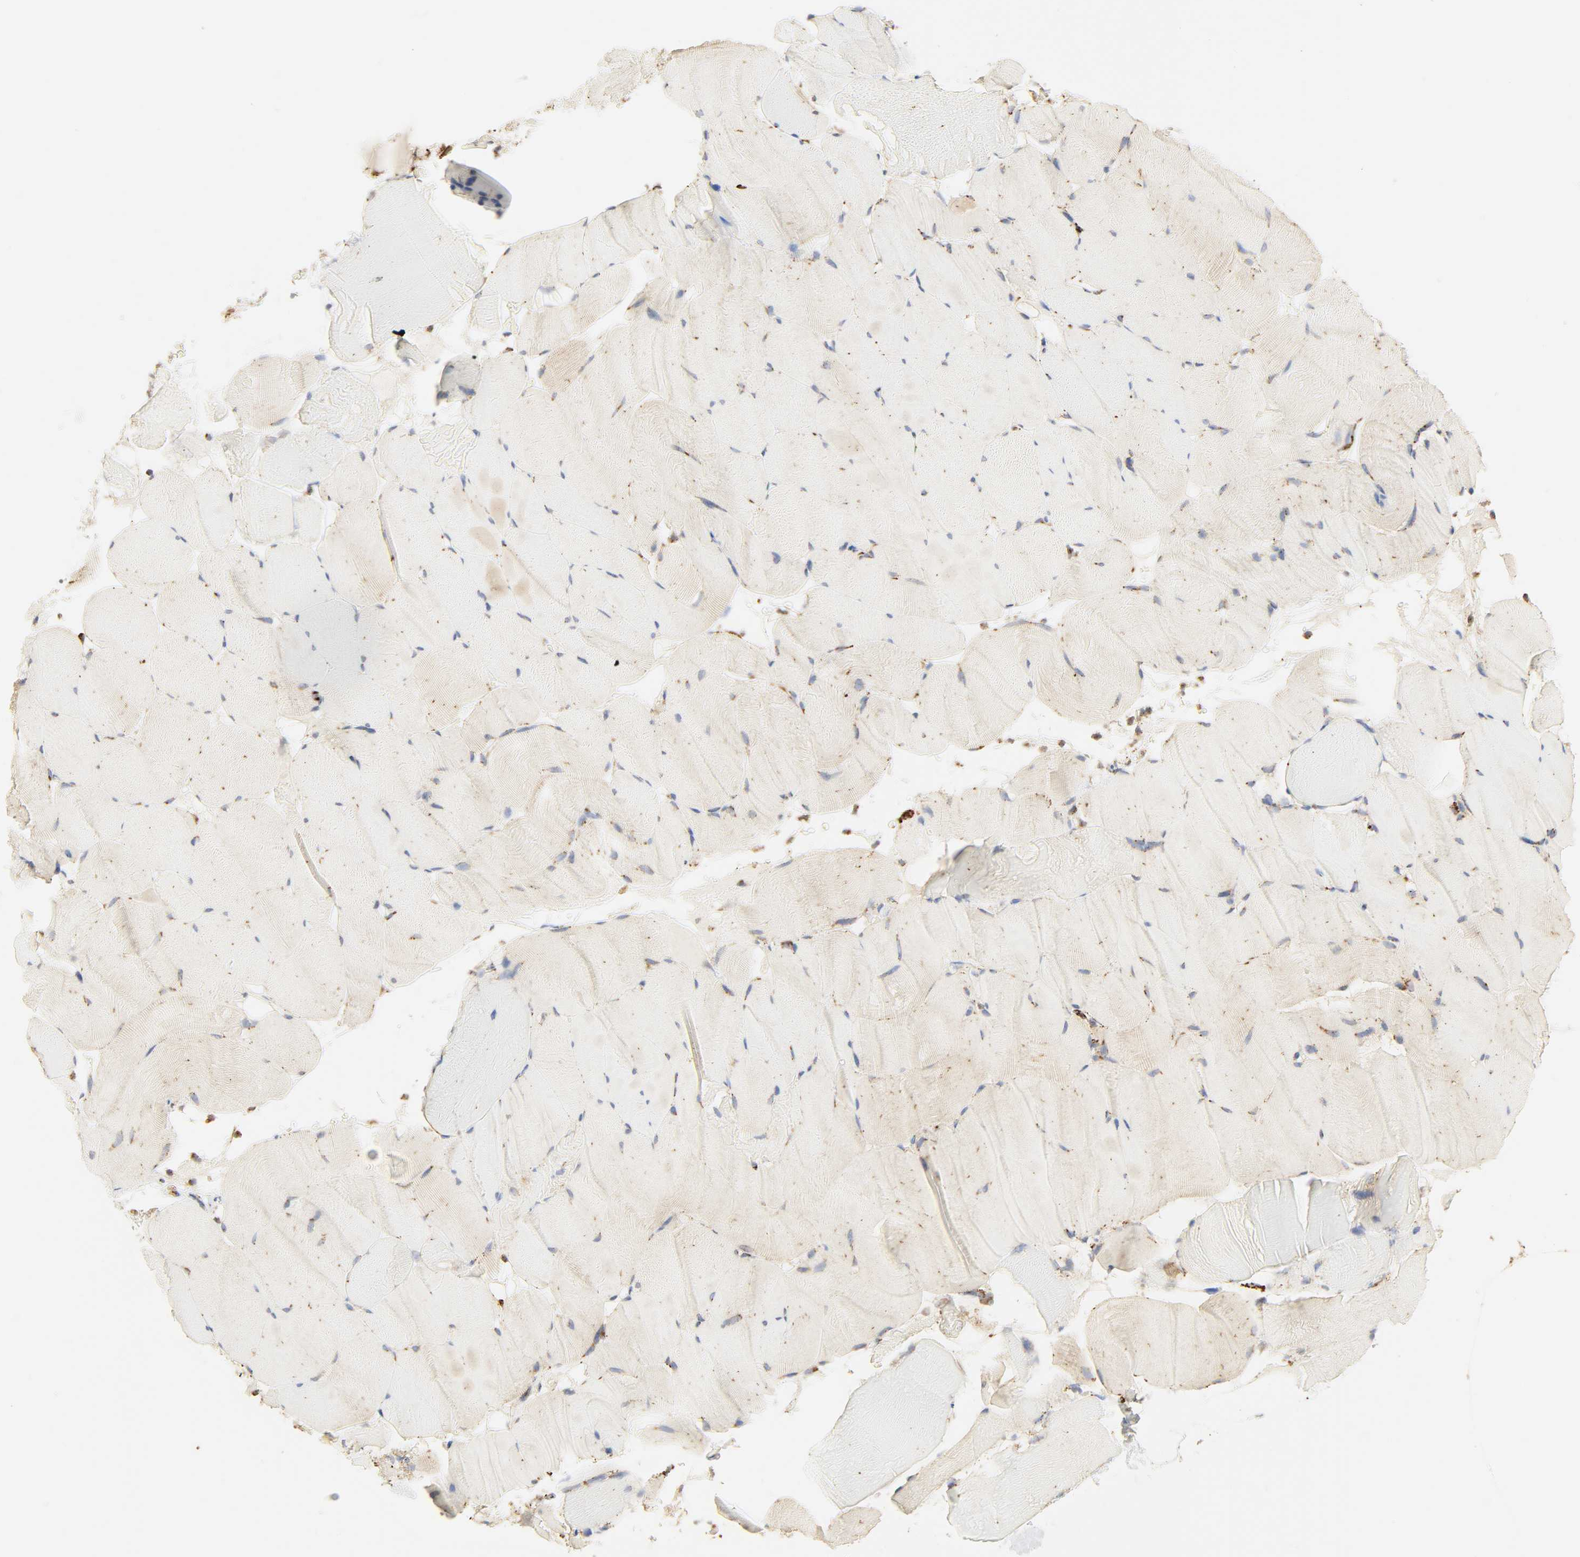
{"staining": {"intensity": "weak", "quantity": ">75%", "location": "cytoplasmic/membranous"}, "tissue": "skeletal muscle", "cell_type": "Myocytes", "image_type": "normal", "snomed": [{"axis": "morphology", "description": "Normal tissue, NOS"}, {"axis": "topography", "description": "Skeletal muscle"}], "caption": "Protein analysis of benign skeletal muscle demonstrates weak cytoplasmic/membranous positivity in approximately >75% of myocytes.", "gene": "PSAP", "patient": {"sex": "male", "age": 62}}